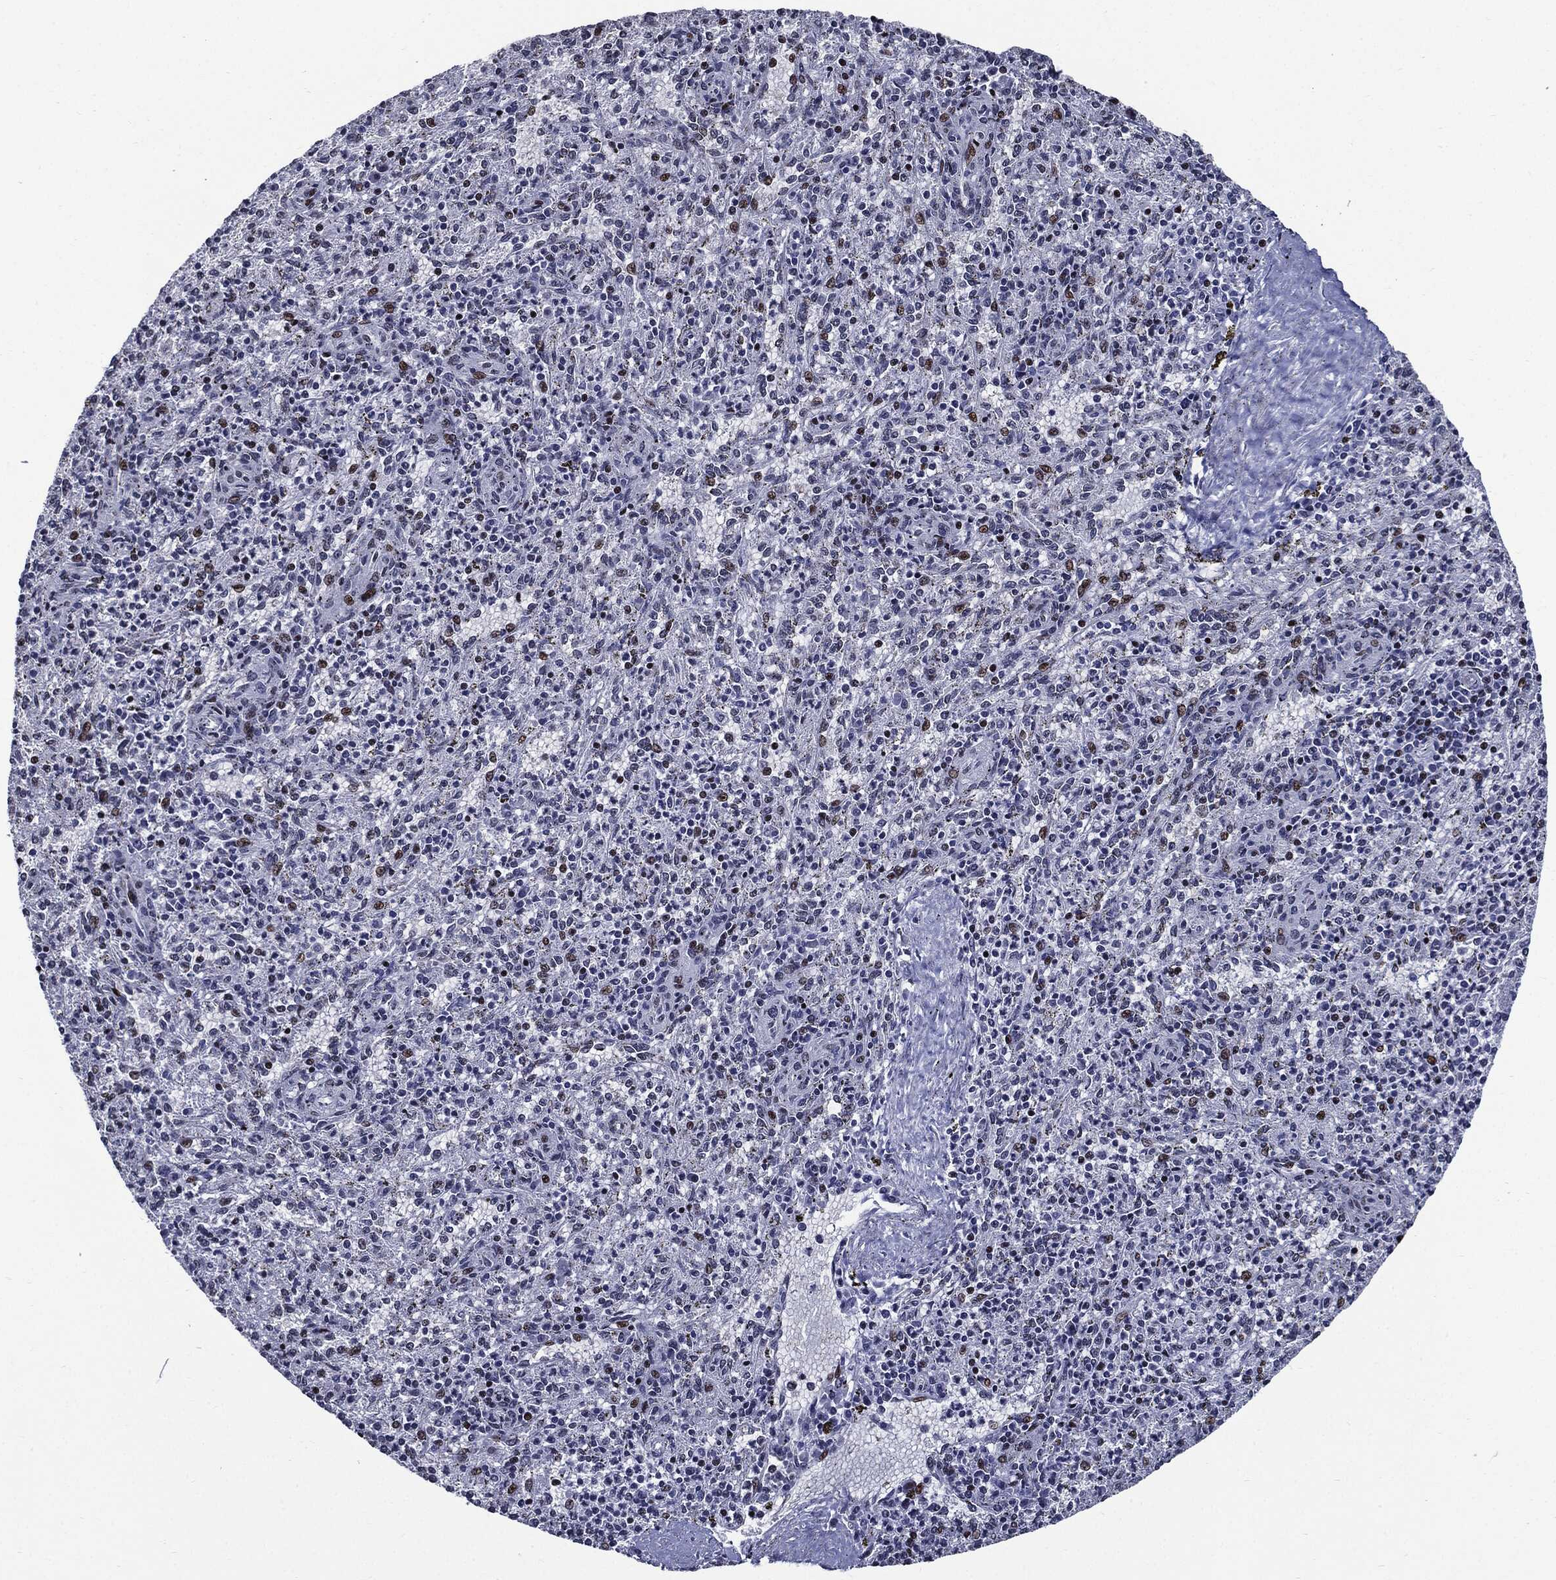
{"staining": {"intensity": "strong", "quantity": "<25%", "location": "nuclear"}, "tissue": "spleen", "cell_type": "Cells in red pulp", "image_type": "normal", "snomed": [{"axis": "morphology", "description": "Normal tissue, NOS"}, {"axis": "topography", "description": "Spleen"}], "caption": "This photomicrograph exhibits immunohistochemistry (IHC) staining of normal spleen, with medium strong nuclear positivity in about <25% of cells in red pulp.", "gene": "ZFP91", "patient": {"sex": "male", "age": 60}}